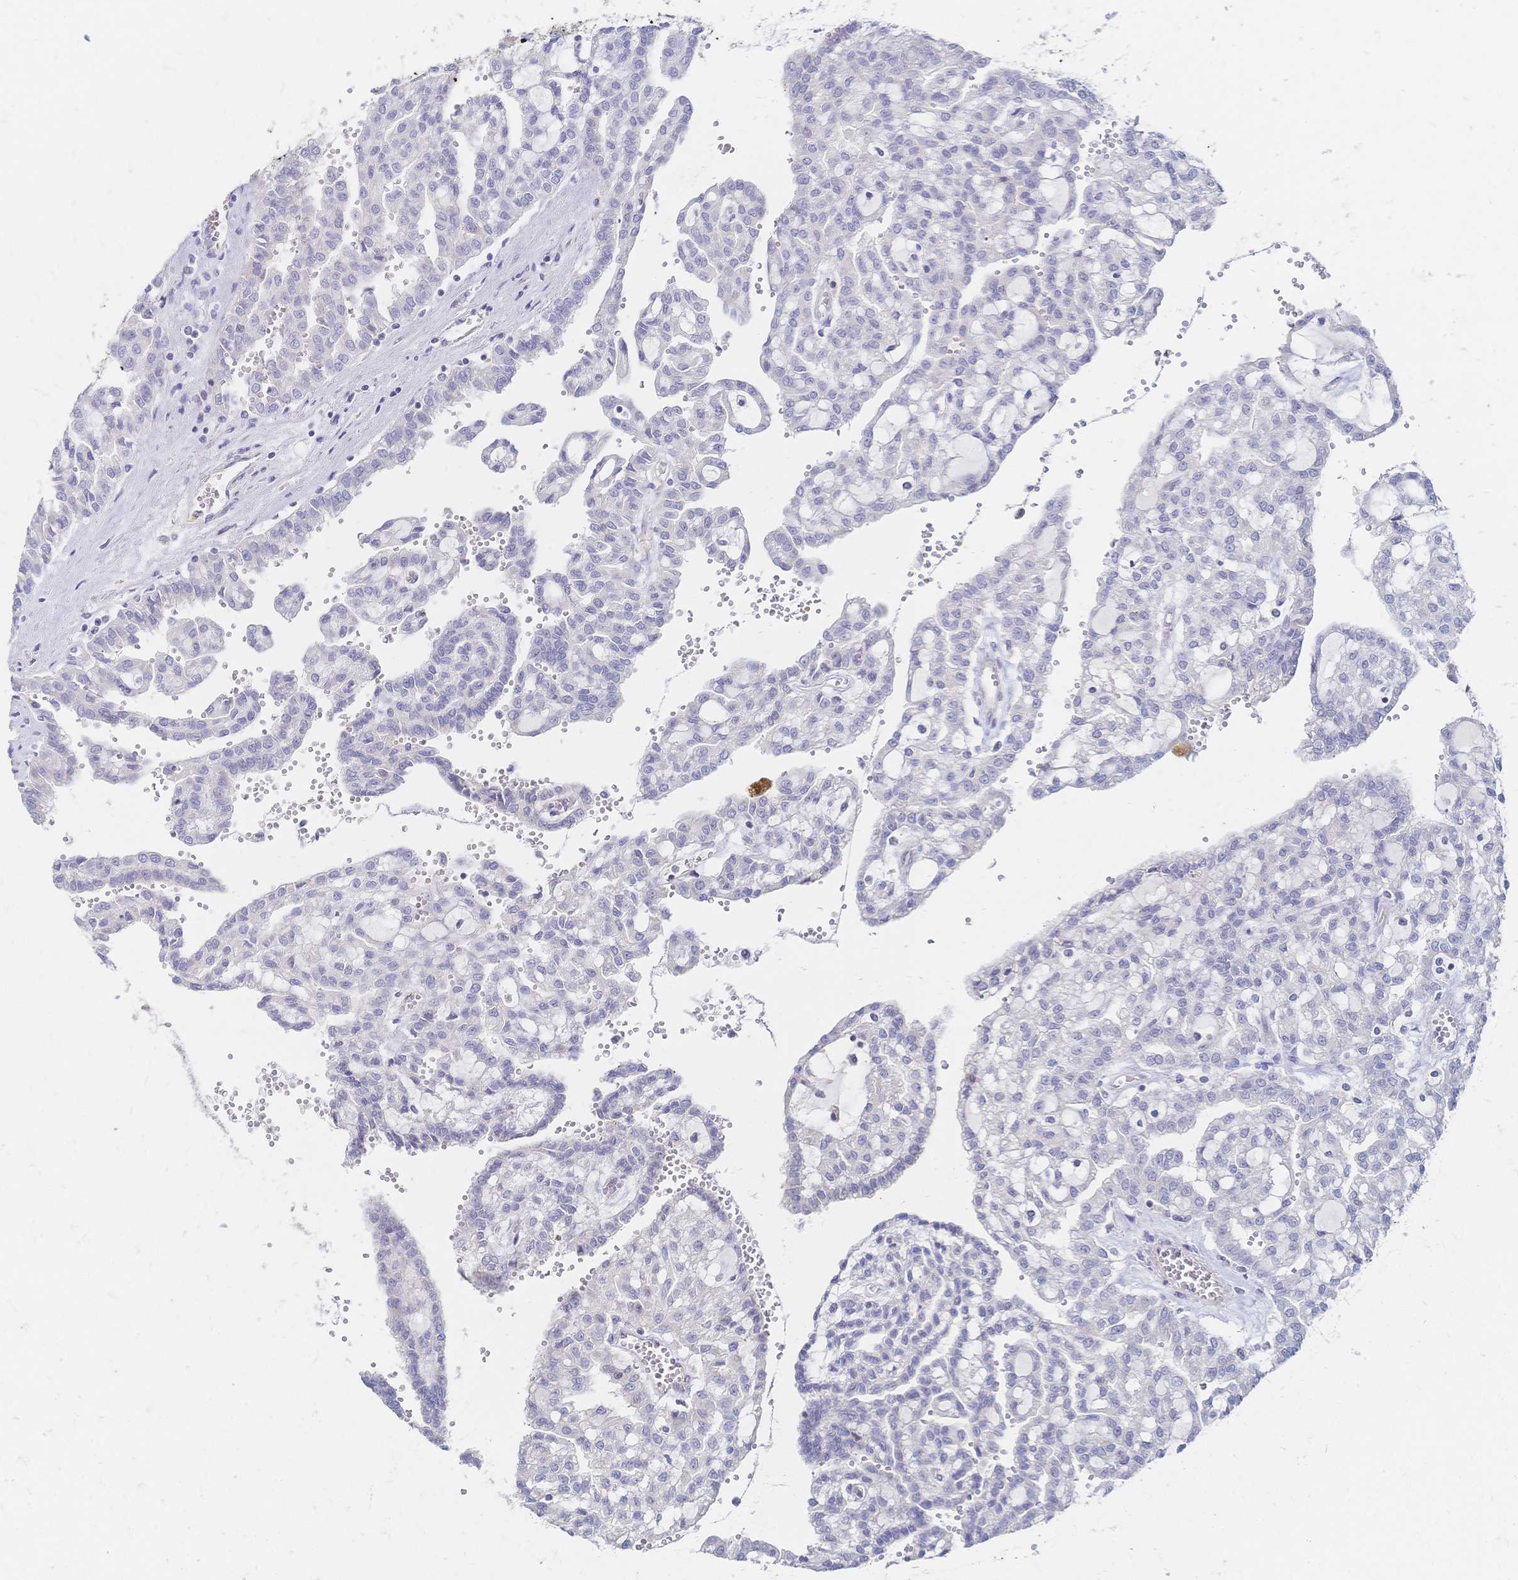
{"staining": {"intensity": "negative", "quantity": "none", "location": "none"}, "tissue": "renal cancer", "cell_type": "Tumor cells", "image_type": "cancer", "snomed": [{"axis": "morphology", "description": "Adenocarcinoma, NOS"}, {"axis": "topography", "description": "Kidney"}], "caption": "Tumor cells show no significant expression in adenocarcinoma (renal).", "gene": "VWC2L", "patient": {"sex": "male", "age": 63}}